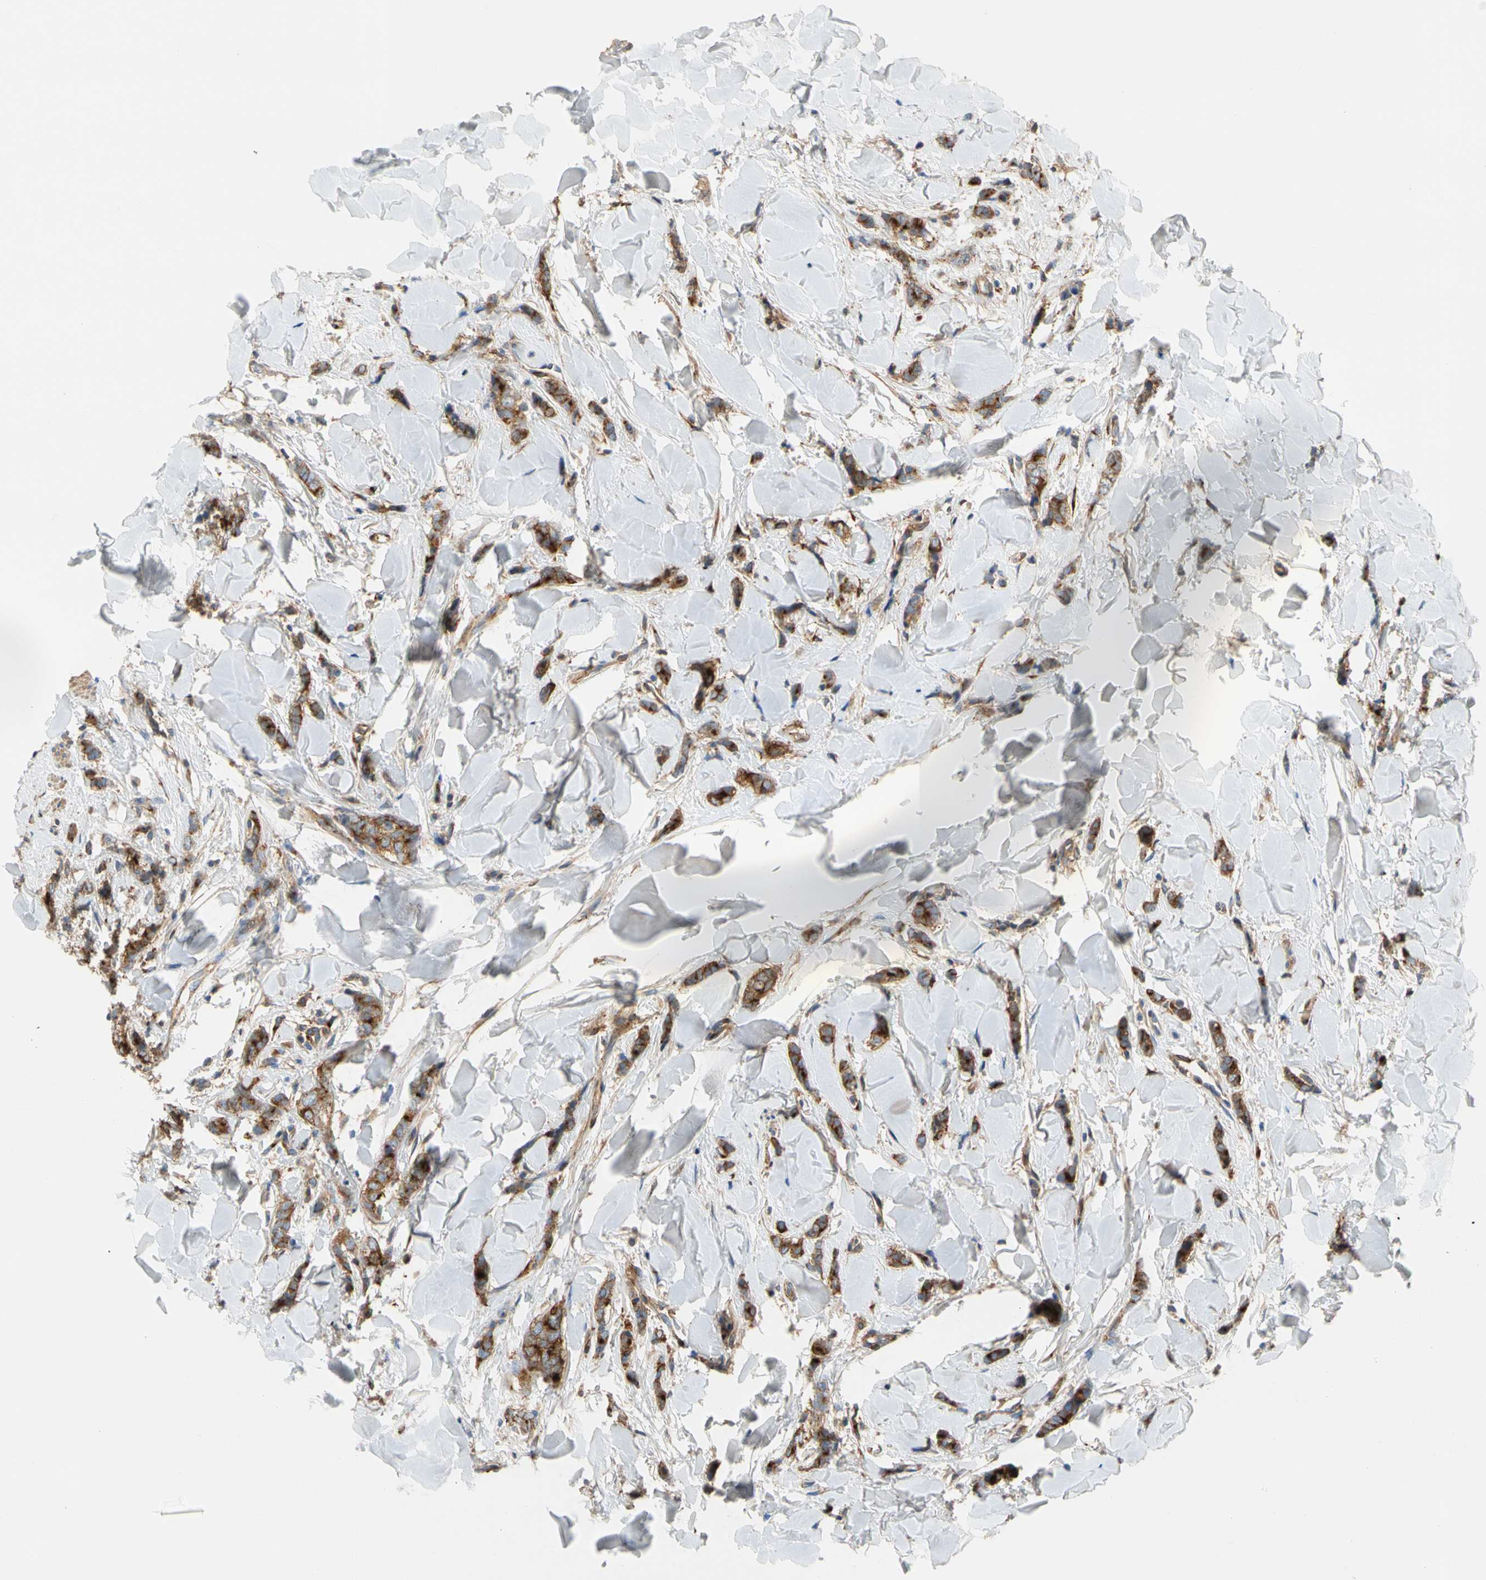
{"staining": {"intensity": "strong", "quantity": ">75%", "location": "cytoplasmic/membranous"}, "tissue": "breast cancer", "cell_type": "Tumor cells", "image_type": "cancer", "snomed": [{"axis": "morphology", "description": "Lobular carcinoma"}, {"axis": "topography", "description": "Skin"}, {"axis": "topography", "description": "Breast"}], "caption": "Tumor cells exhibit strong cytoplasmic/membranous positivity in about >75% of cells in lobular carcinoma (breast). (Stains: DAB (3,3'-diaminobenzidine) in brown, nuclei in blue, Microscopy: brightfield microscopy at high magnification).", "gene": "ENTREP3", "patient": {"sex": "female", "age": 46}}